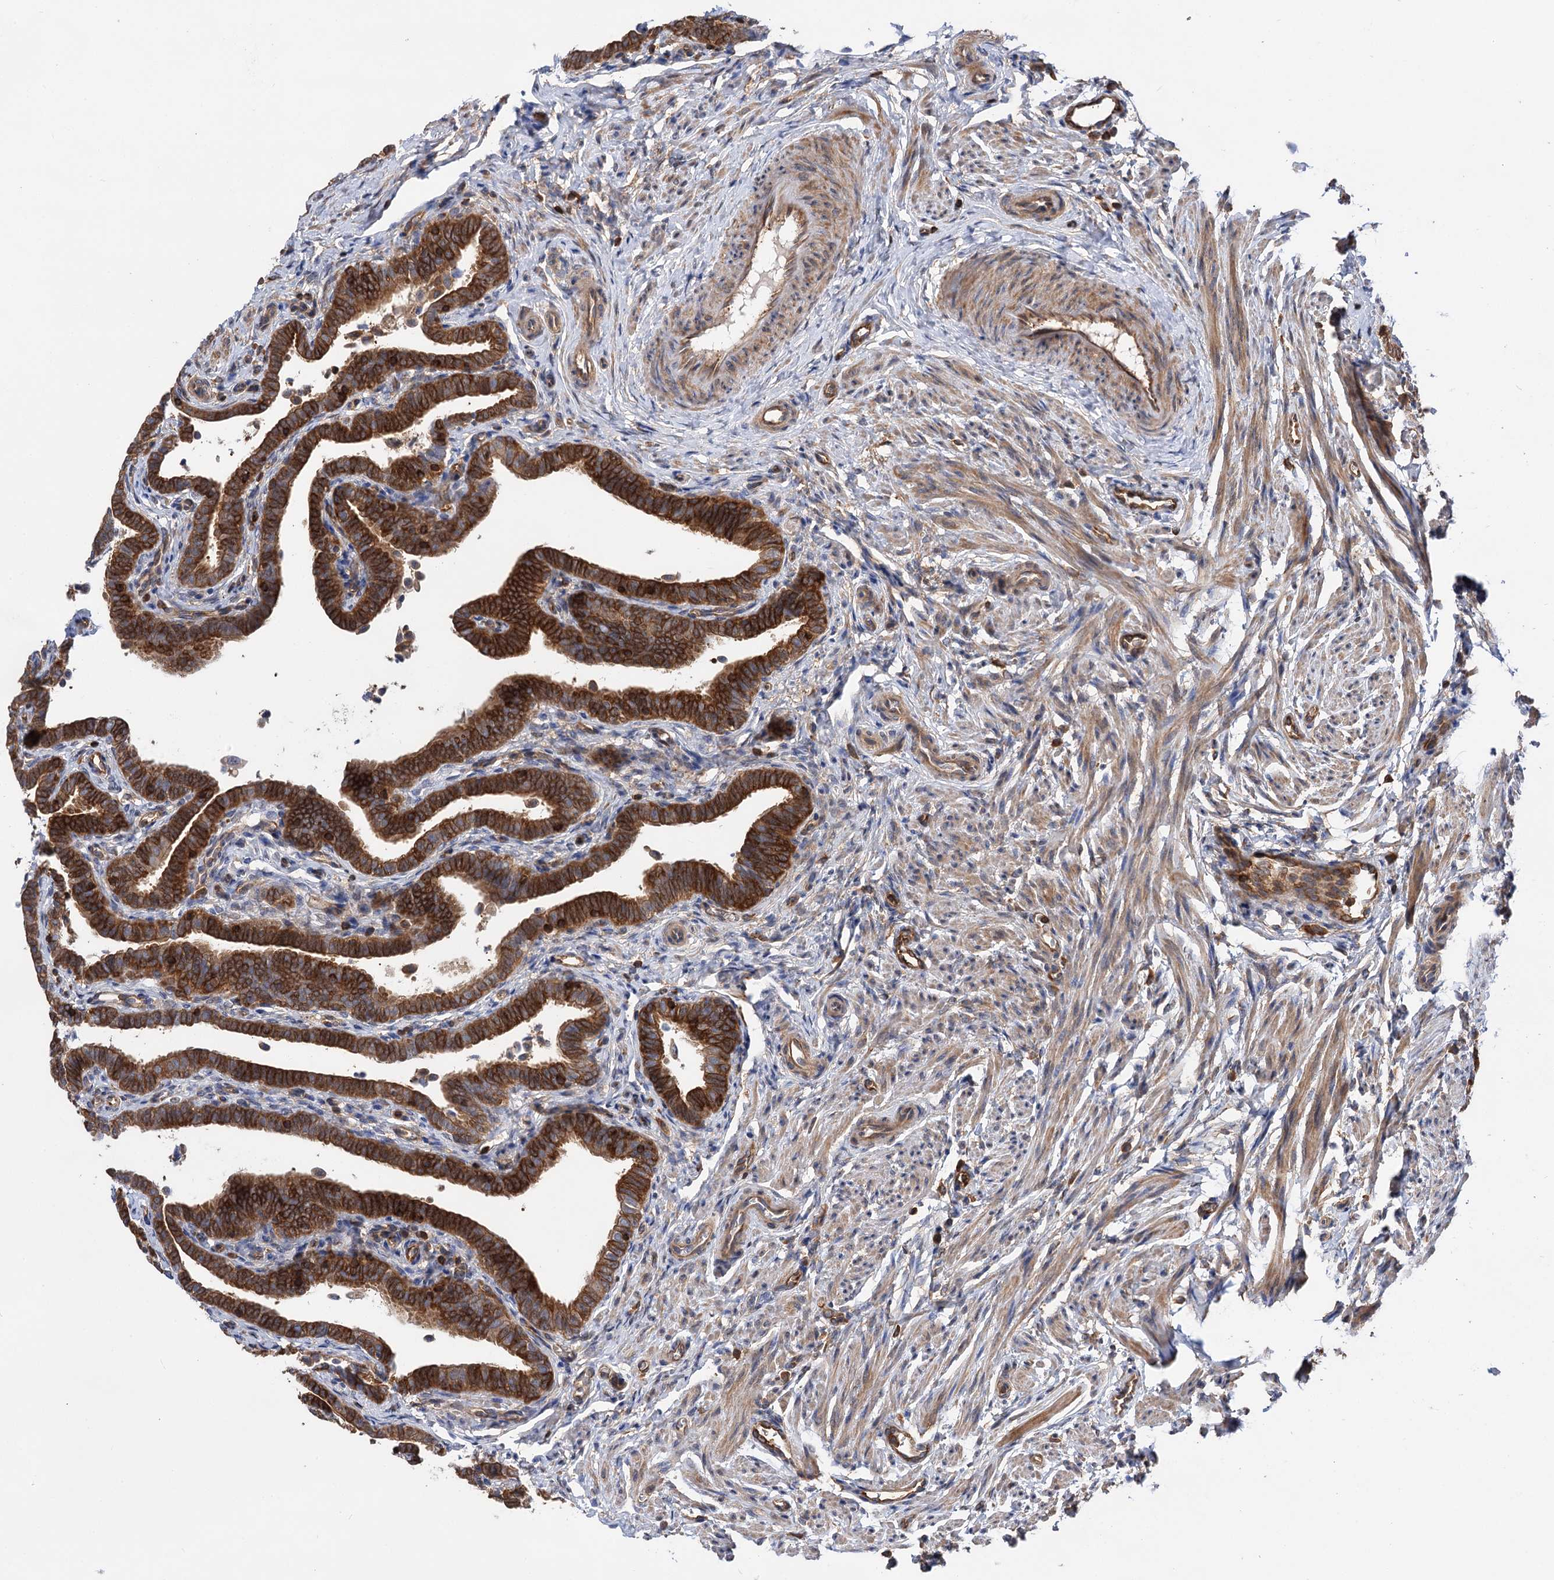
{"staining": {"intensity": "strong", "quantity": ">75%", "location": "cytoplasmic/membranous"}, "tissue": "fallopian tube", "cell_type": "Glandular cells", "image_type": "normal", "snomed": [{"axis": "morphology", "description": "Normal tissue, NOS"}, {"axis": "topography", "description": "Fallopian tube"}], "caption": "Approximately >75% of glandular cells in unremarkable human fallopian tube display strong cytoplasmic/membranous protein staining as visualized by brown immunohistochemical staining.", "gene": "PACS1", "patient": {"sex": "female", "age": 36}}